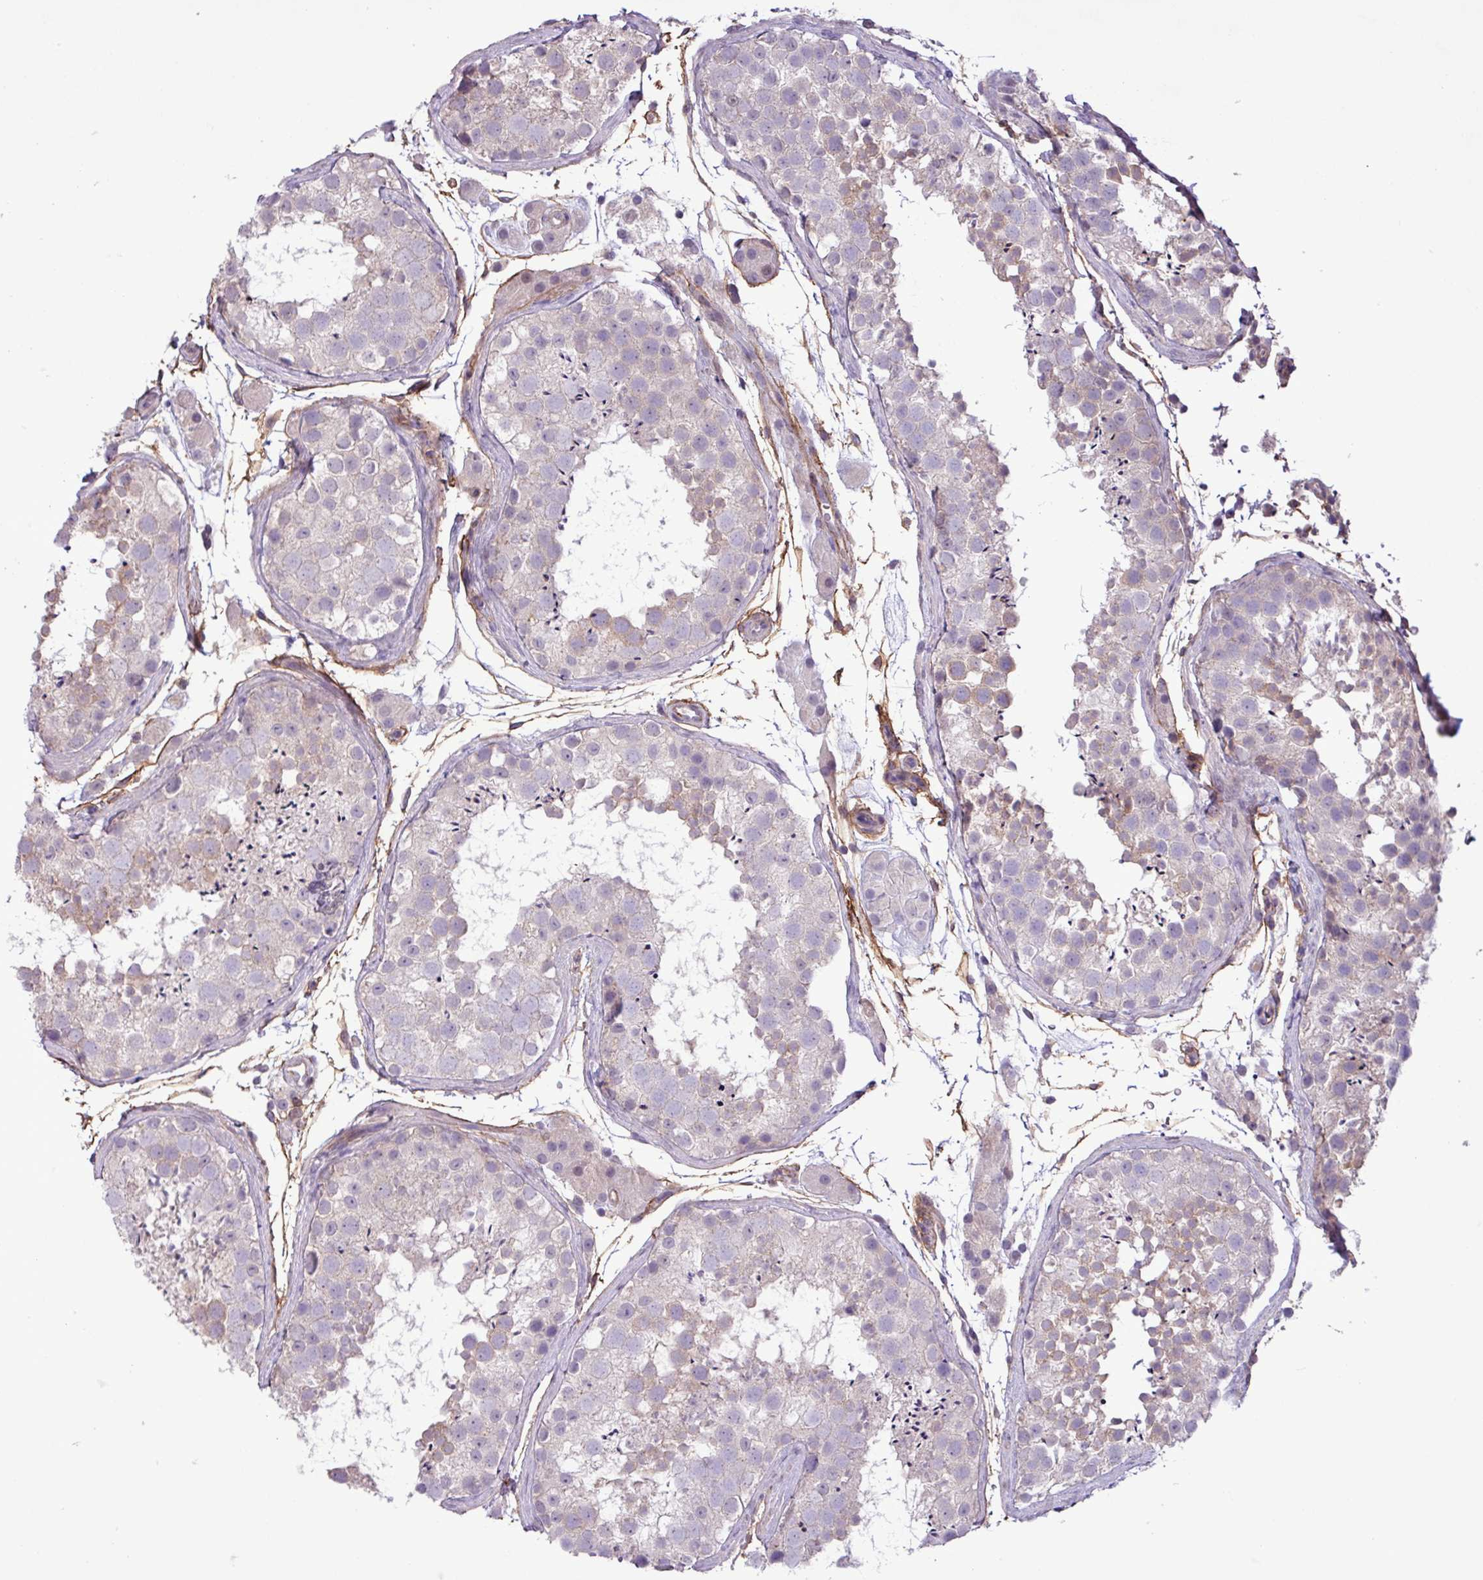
{"staining": {"intensity": "negative", "quantity": "none", "location": "none"}, "tissue": "testis", "cell_type": "Cells in seminiferous ducts", "image_type": "normal", "snomed": [{"axis": "morphology", "description": "Normal tissue, NOS"}, {"axis": "topography", "description": "Testis"}], "caption": "Testis stained for a protein using IHC reveals no positivity cells in seminiferous ducts.", "gene": "CD248", "patient": {"sex": "male", "age": 41}}